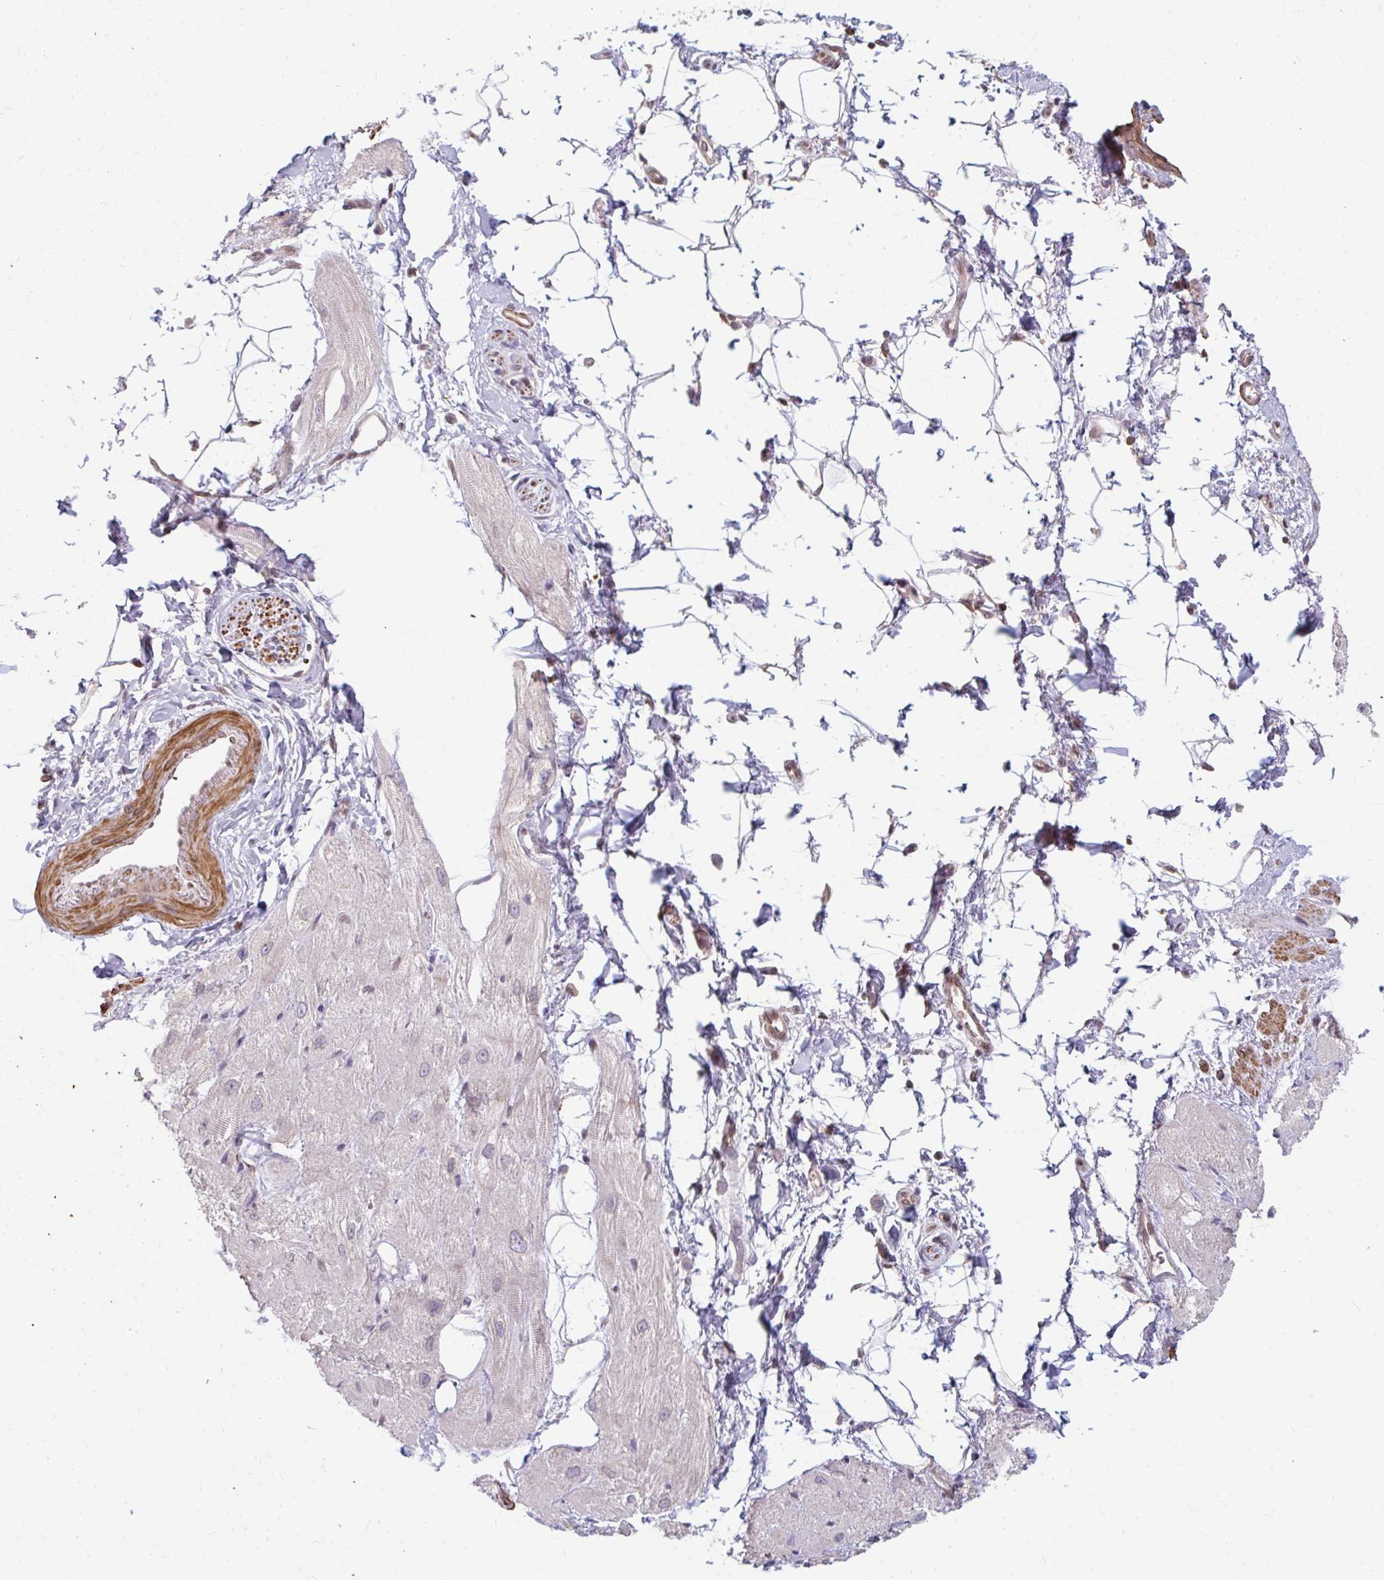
{"staining": {"intensity": "weak", "quantity": "25%-75%", "location": "cytoplasmic/membranous,nuclear"}, "tissue": "heart muscle", "cell_type": "Cardiomyocytes", "image_type": "normal", "snomed": [{"axis": "morphology", "description": "Normal tissue, NOS"}, {"axis": "topography", "description": "Heart"}], "caption": "Immunohistochemistry of benign heart muscle reveals low levels of weak cytoplasmic/membranous,nuclear staining in approximately 25%-75% of cardiomyocytes. (DAB (3,3'-diaminobenzidine) IHC with brightfield microscopy, high magnification).", "gene": "GPC5", "patient": {"sex": "male", "age": 62}}